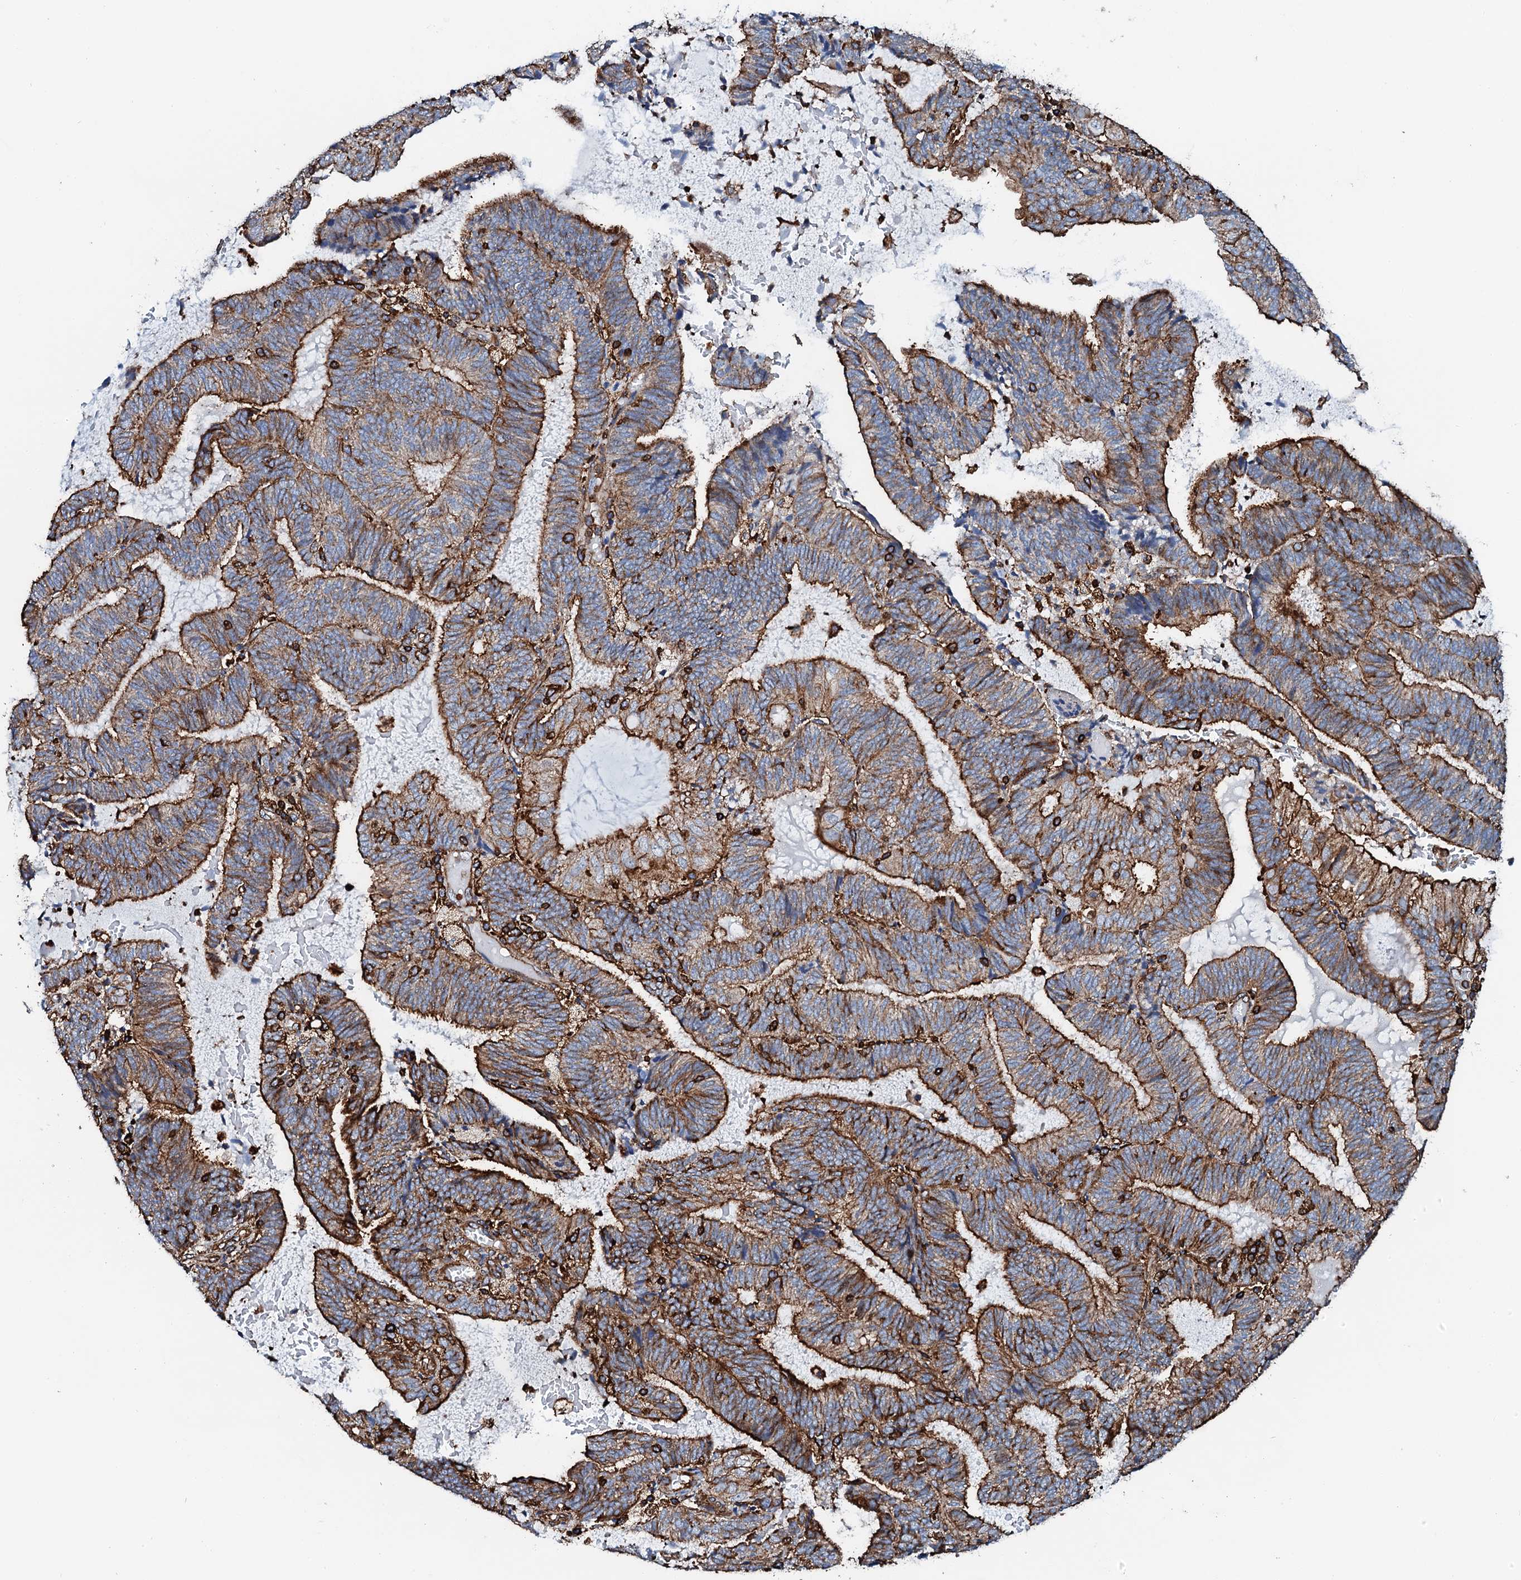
{"staining": {"intensity": "strong", "quantity": ">75%", "location": "cytoplasmic/membranous"}, "tissue": "endometrial cancer", "cell_type": "Tumor cells", "image_type": "cancer", "snomed": [{"axis": "morphology", "description": "Adenocarcinoma, NOS"}, {"axis": "topography", "description": "Endometrium"}], "caption": "Immunohistochemistry (IHC) photomicrograph of neoplastic tissue: endometrial adenocarcinoma stained using immunohistochemistry (IHC) displays high levels of strong protein expression localized specifically in the cytoplasmic/membranous of tumor cells, appearing as a cytoplasmic/membranous brown color.", "gene": "INTS10", "patient": {"sex": "female", "age": 81}}